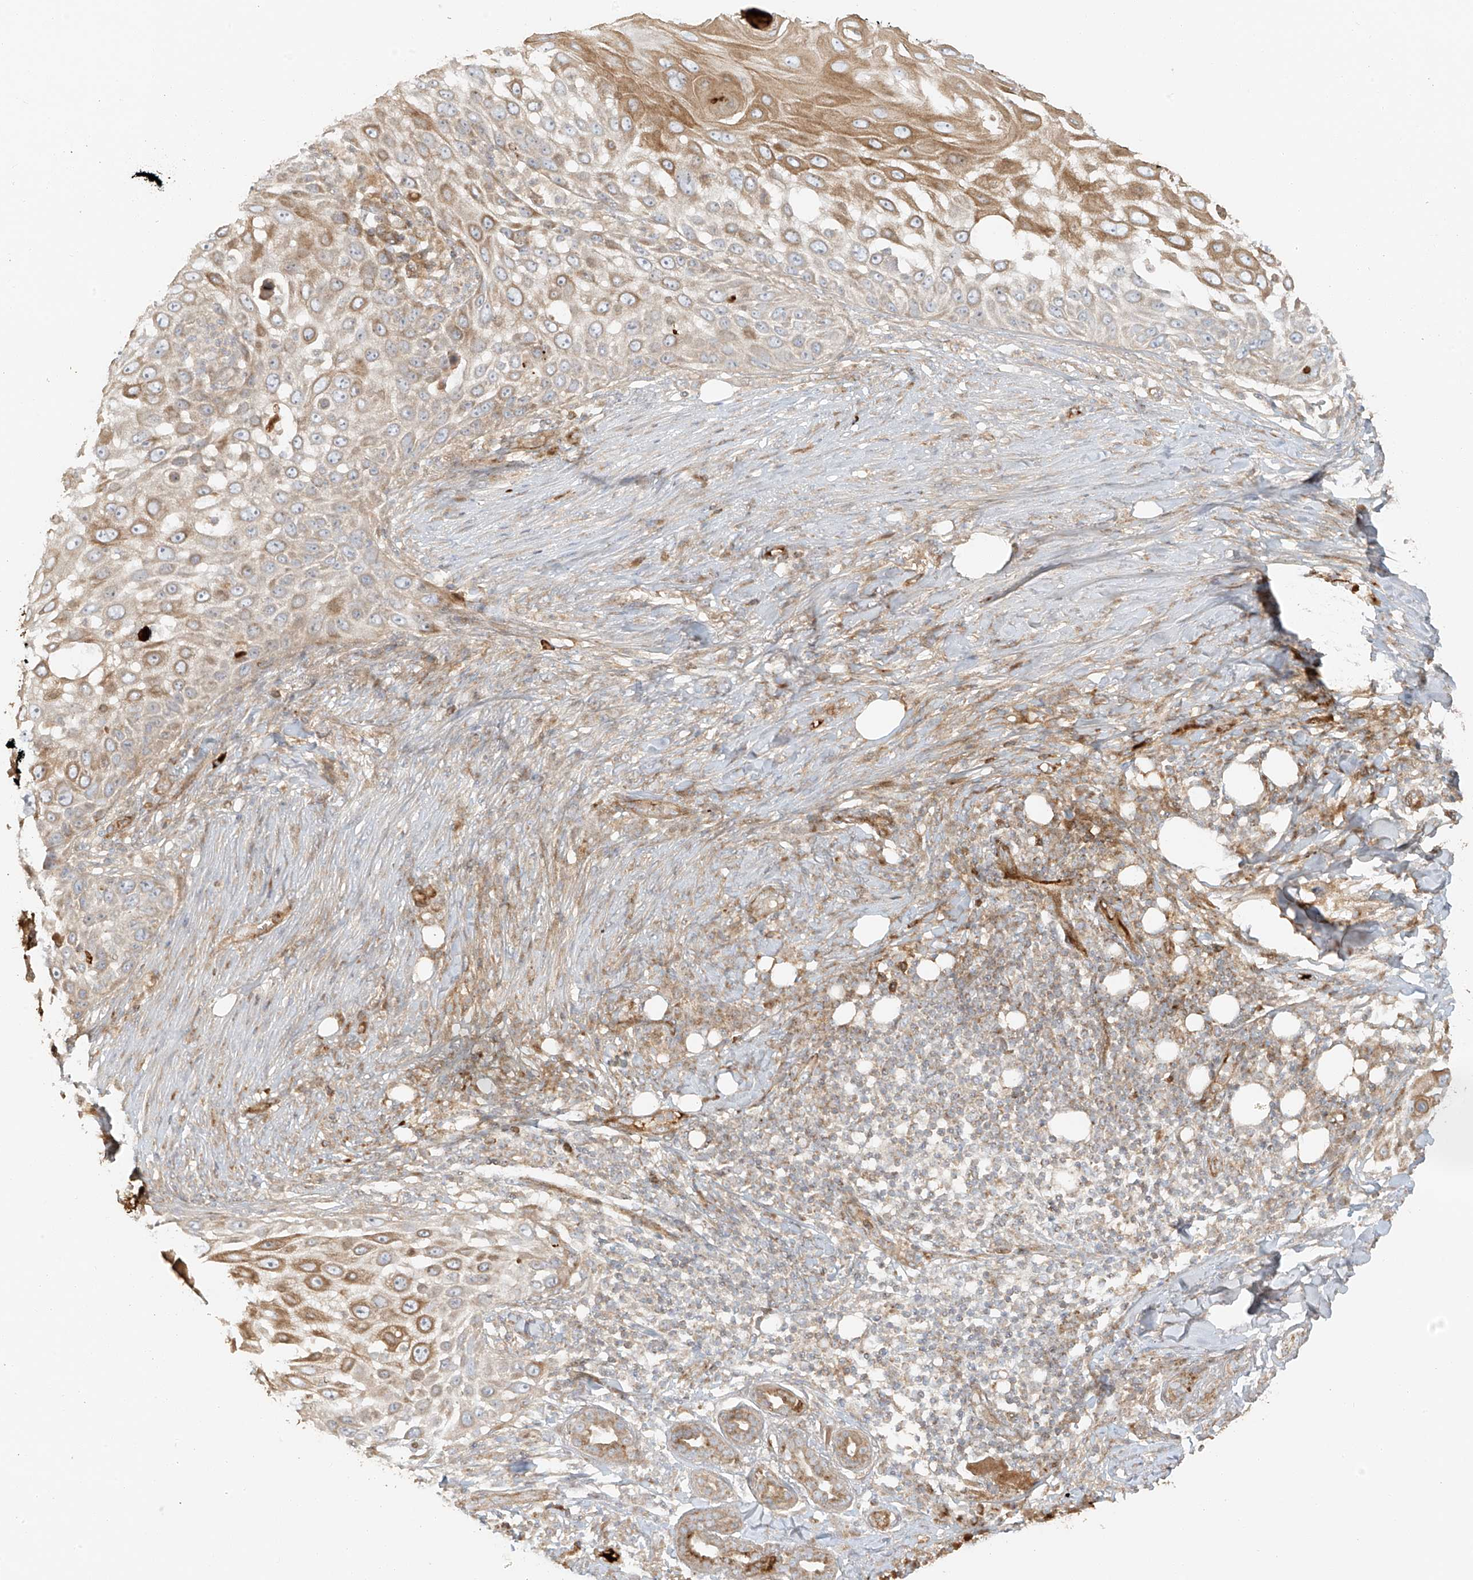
{"staining": {"intensity": "moderate", "quantity": ">75%", "location": "cytoplasmic/membranous"}, "tissue": "skin cancer", "cell_type": "Tumor cells", "image_type": "cancer", "snomed": [{"axis": "morphology", "description": "Squamous cell carcinoma, NOS"}, {"axis": "topography", "description": "Skin"}], "caption": "Squamous cell carcinoma (skin) stained for a protein (brown) displays moderate cytoplasmic/membranous positive expression in approximately >75% of tumor cells.", "gene": "MIPEP", "patient": {"sex": "female", "age": 44}}